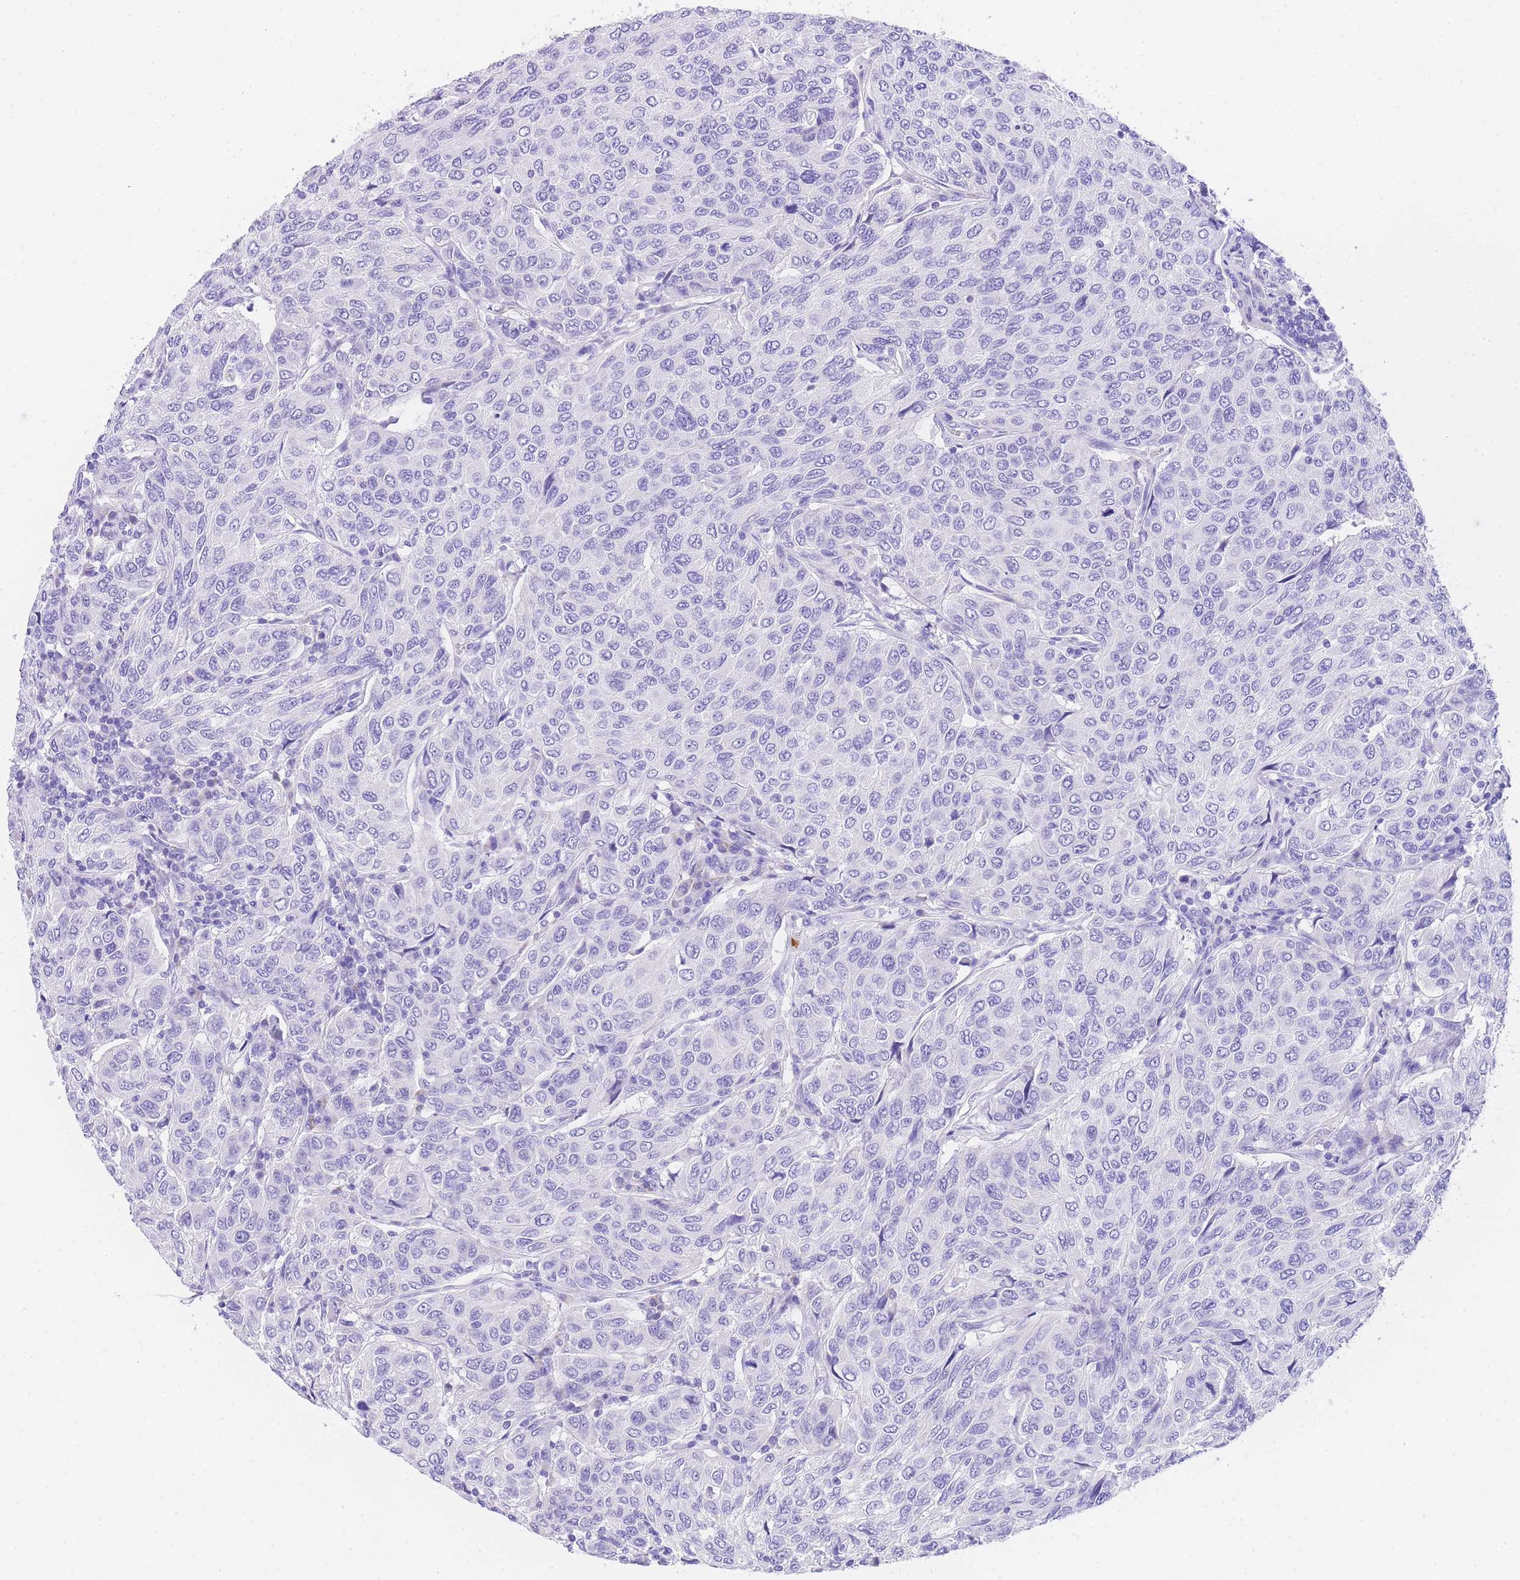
{"staining": {"intensity": "negative", "quantity": "none", "location": "none"}, "tissue": "breast cancer", "cell_type": "Tumor cells", "image_type": "cancer", "snomed": [{"axis": "morphology", "description": "Duct carcinoma"}, {"axis": "topography", "description": "Breast"}], "caption": "A high-resolution micrograph shows immunohistochemistry (IHC) staining of breast invasive ductal carcinoma, which reveals no significant positivity in tumor cells.", "gene": "NKD2", "patient": {"sex": "female", "age": 55}}